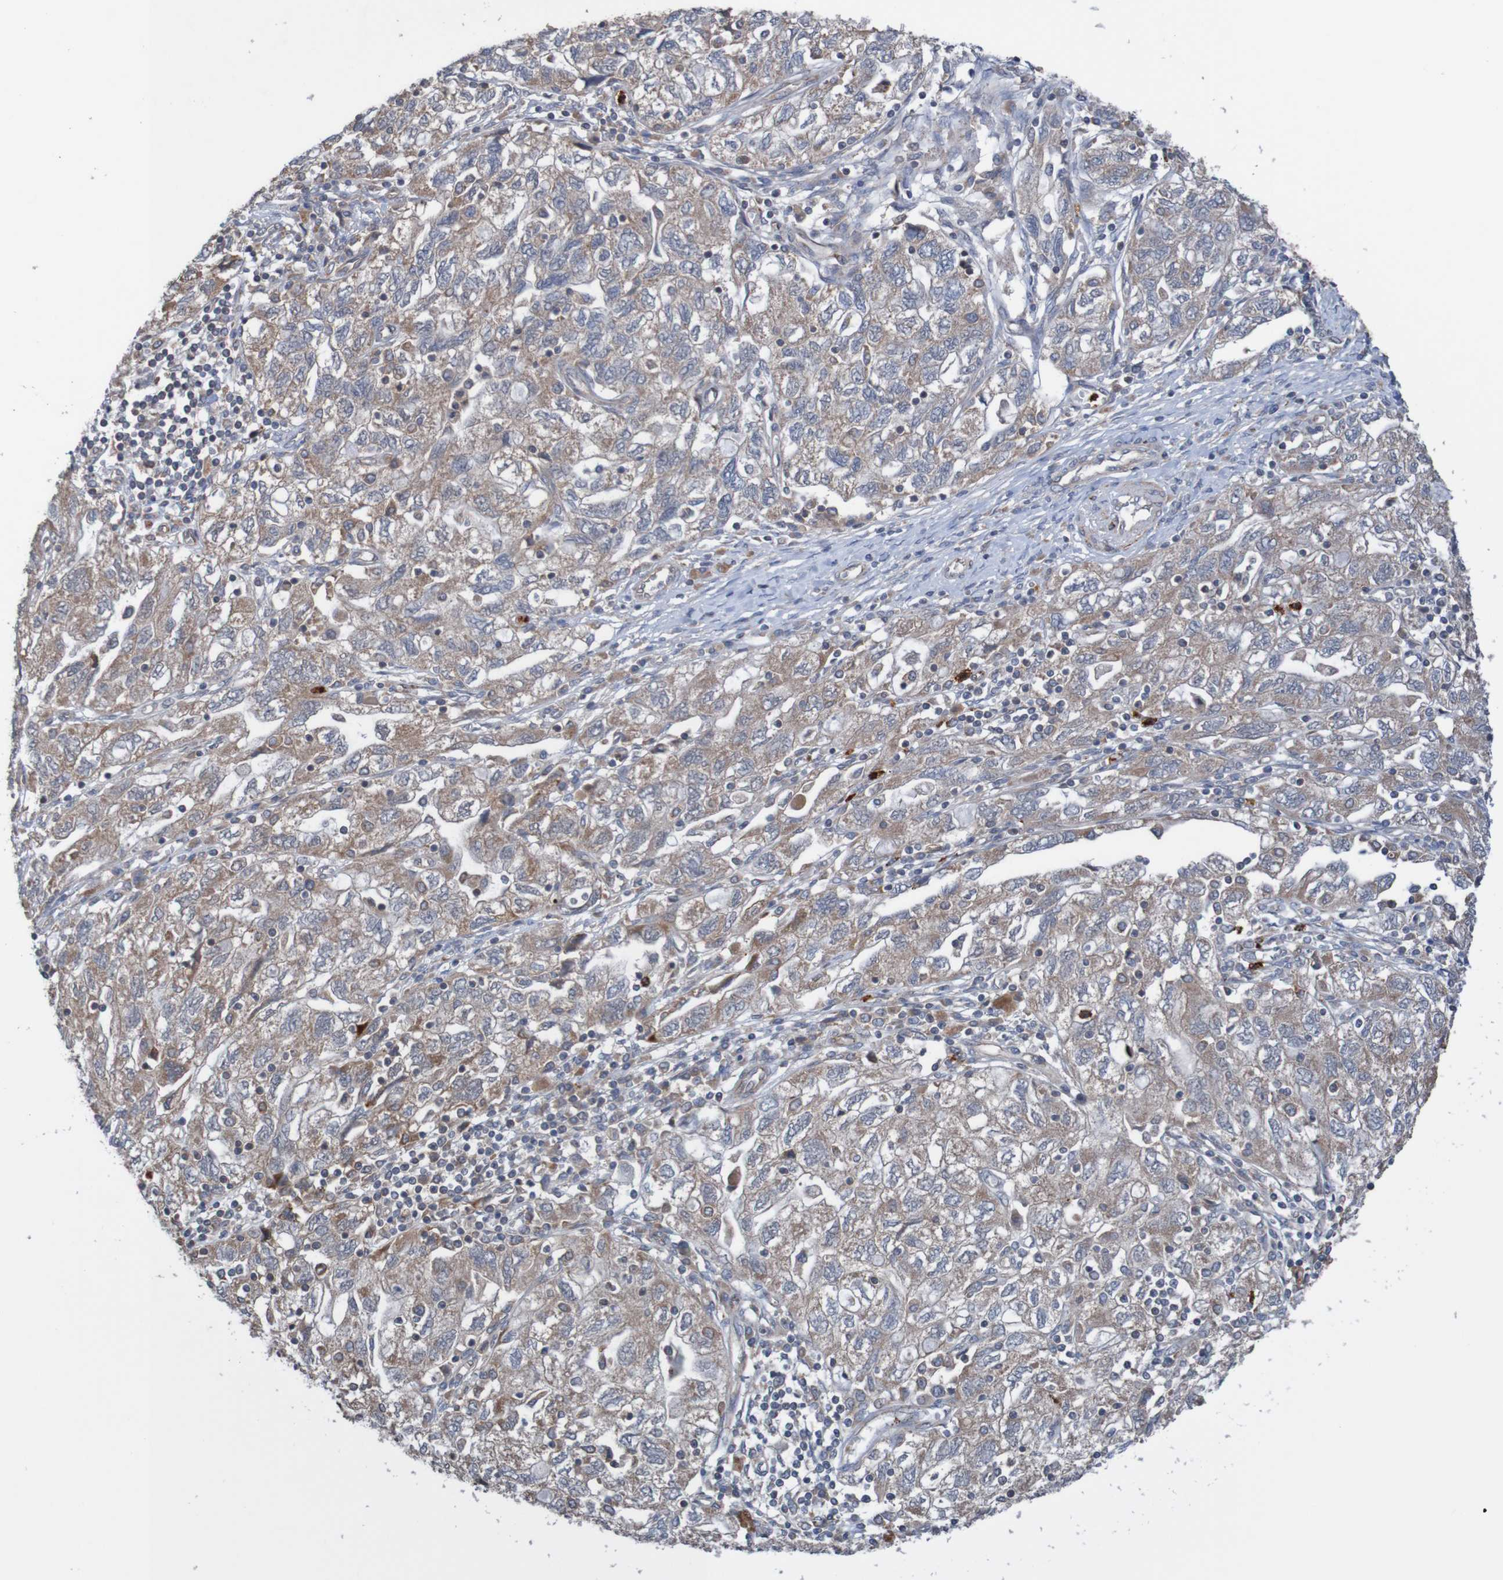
{"staining": {"intensity": "weak", "quantity": ">75%", "location": "cytoplasmic/membranous"}, "tissue": "ovarian cancer", "cell_type": "Tumor cells", "image_type": "cancer", "snomed": [{"axis": "morphology", "description": "Carcinoma, NOS"}, {"axis": "morphology", "description": "Cystadenocarcinoma, serous, NOS"}, {"axis": "topography", "description": "Ovary"}], "caption": "Immunohistochemistry (IHC) of human ovarian cancer (serous cystadenocarcinoma) displays low levels of weak cytoplasmic/membranous staining in approximately >75% of tumor cells.", "gene": "ST8SIA6", "patient": {"sex": "female", "age": 69}}